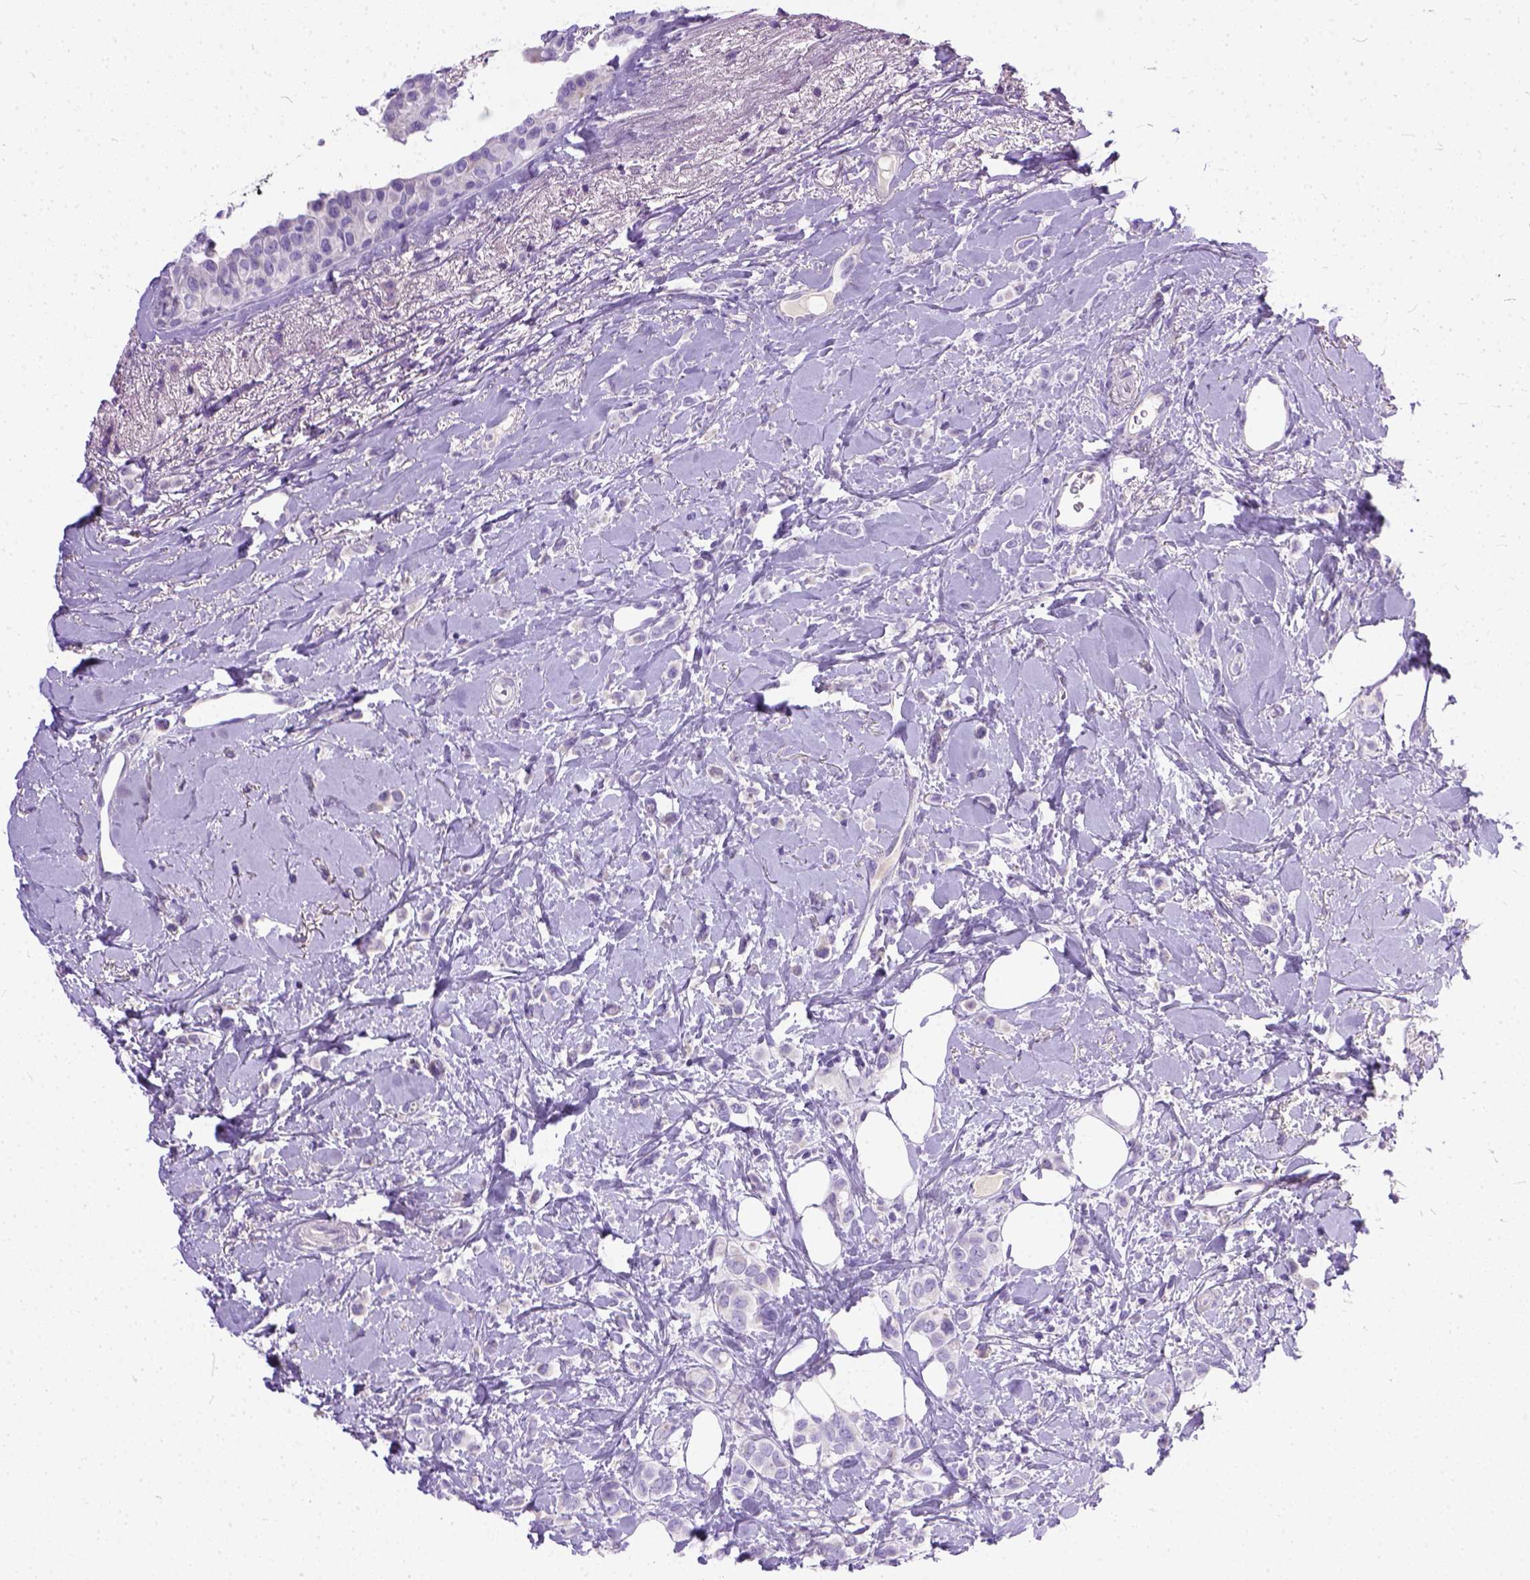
{"staining": {"intensity": "negative", "quantity": "none", "location": "none"}, "tissue": "breast cancer", "cell_type": "Tumor cells", "image_type": "cancer", "snomed": [{"axis": "morphology", "description": "Lobular carcinoma"}, {"axis": "topography", "description": "Breast"}], "caption": "A histopathology image of lobular carcinoma (breast) stained for a protein demonstrates no brown staining in tumor cells.", "gene": "PLK5", "patient": {"sex": "female", "age": 66}}